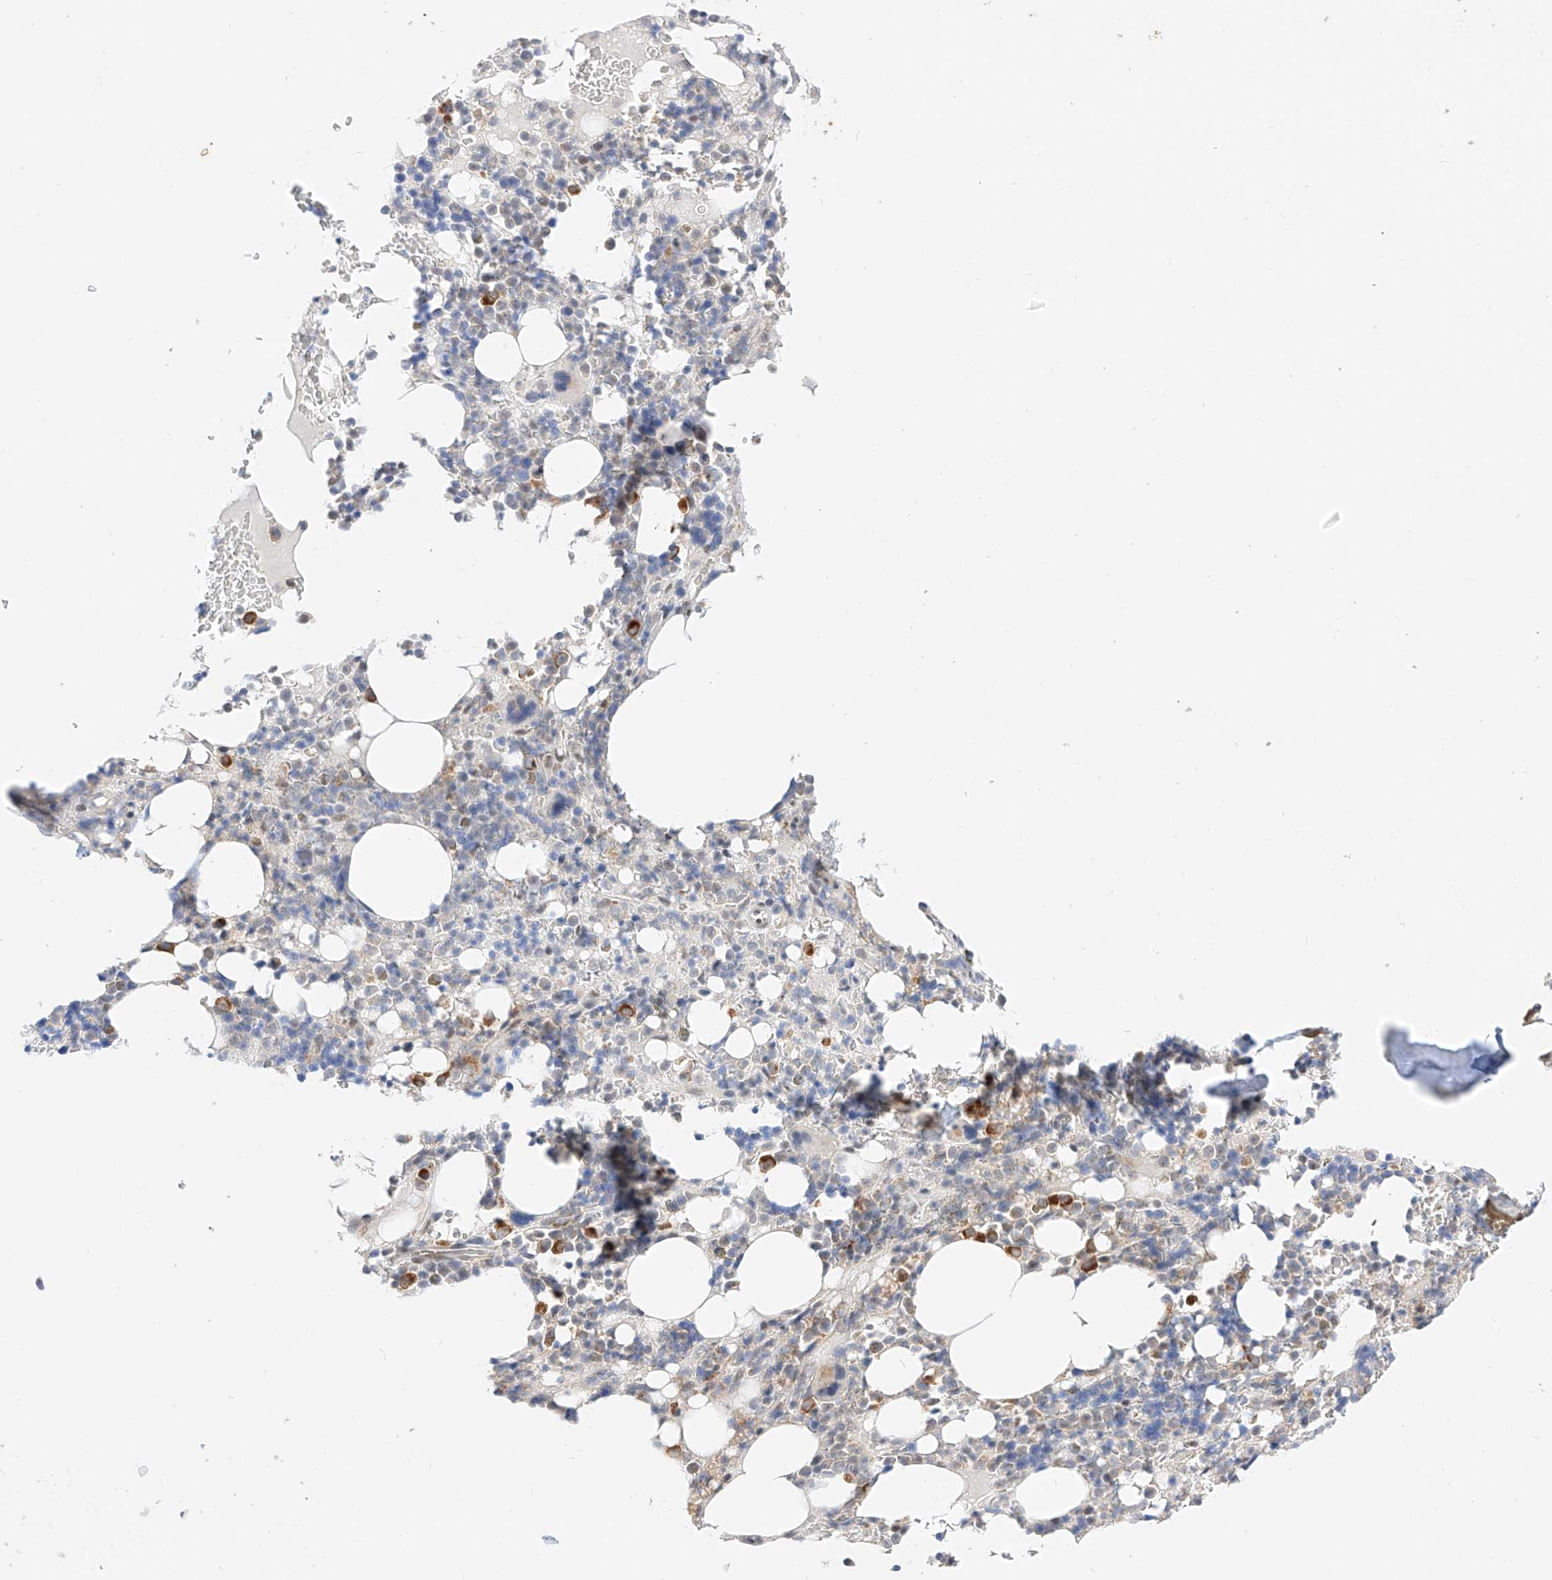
{"staining": {"intensity": "moderate", "quantity": "<25%", "location": "cytoplasmic/membranous"}, "tissue": "bone marrow", "cell_type": "Hematopoietic cells", "image_type": "normal", "snomed": [{"axis": "morphology", "description": "Normal tissue, NOS"}, {"axis": "topography", "description": "Bone marrow"}], "caption": "Bone marrow stained for a protein demonstrates moderate cytoplasmic/membranous positivity in hematopoietic cells. Nuclei are stained in blue.", "gene": "KCNJ1", "patient": {"sex": "male", "age": 58}}